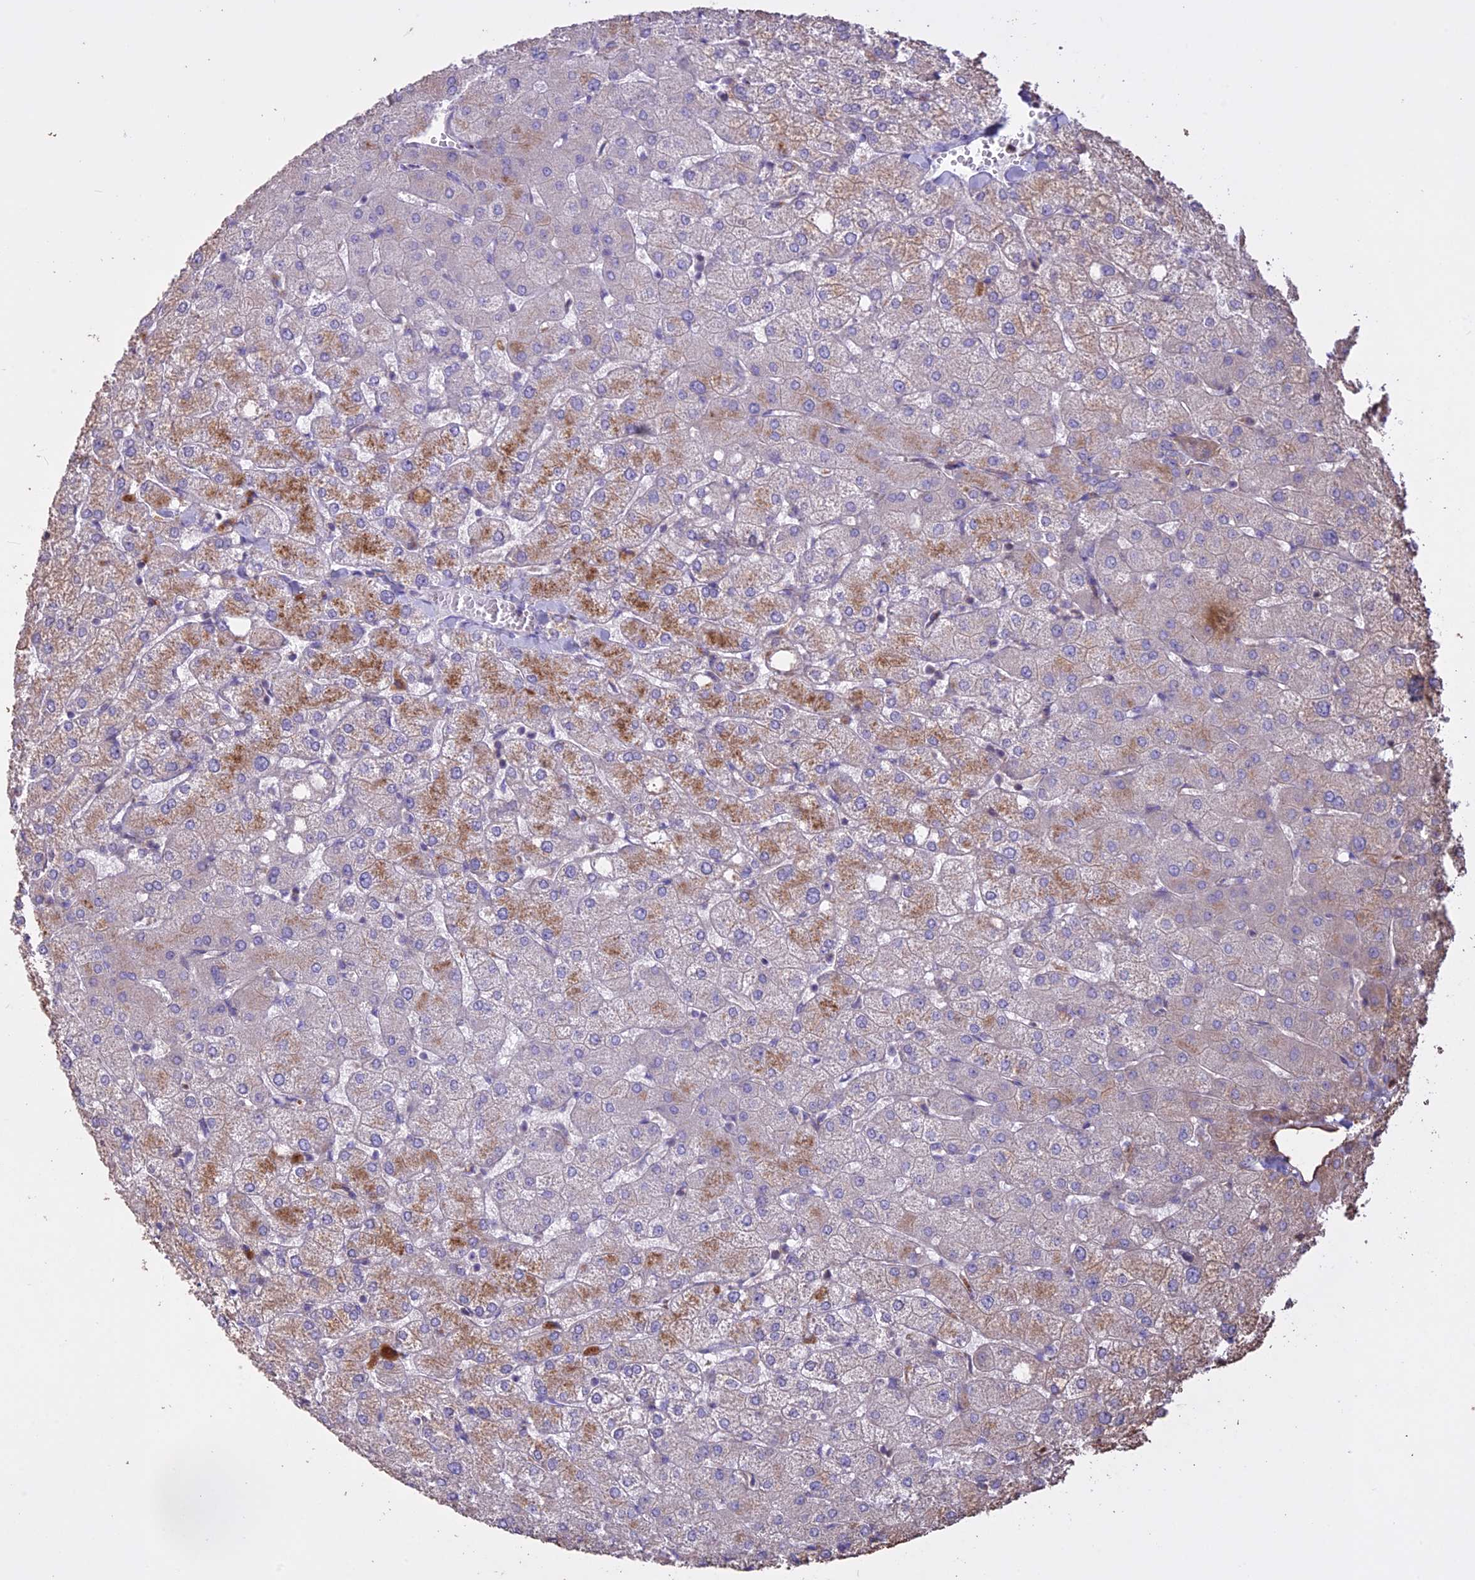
{"staining": {"intensity": "negative", "quantity": "none", "location": "none"}, "tissue": "liver", "cell_type": "Cholangiocytes", "image_type": "normal", "snomed": [{"axis": "morphology", "description": "Normal tissue, NOS"}, {"axis": "topography", "description": "Liver"}], "caption": "Liver stained for a protein using immunohistochemistry (IHC) reveals no staining cholangiocytes.", "gene": "CCDC148", "patient": {"sex": "female", "age": 54}}